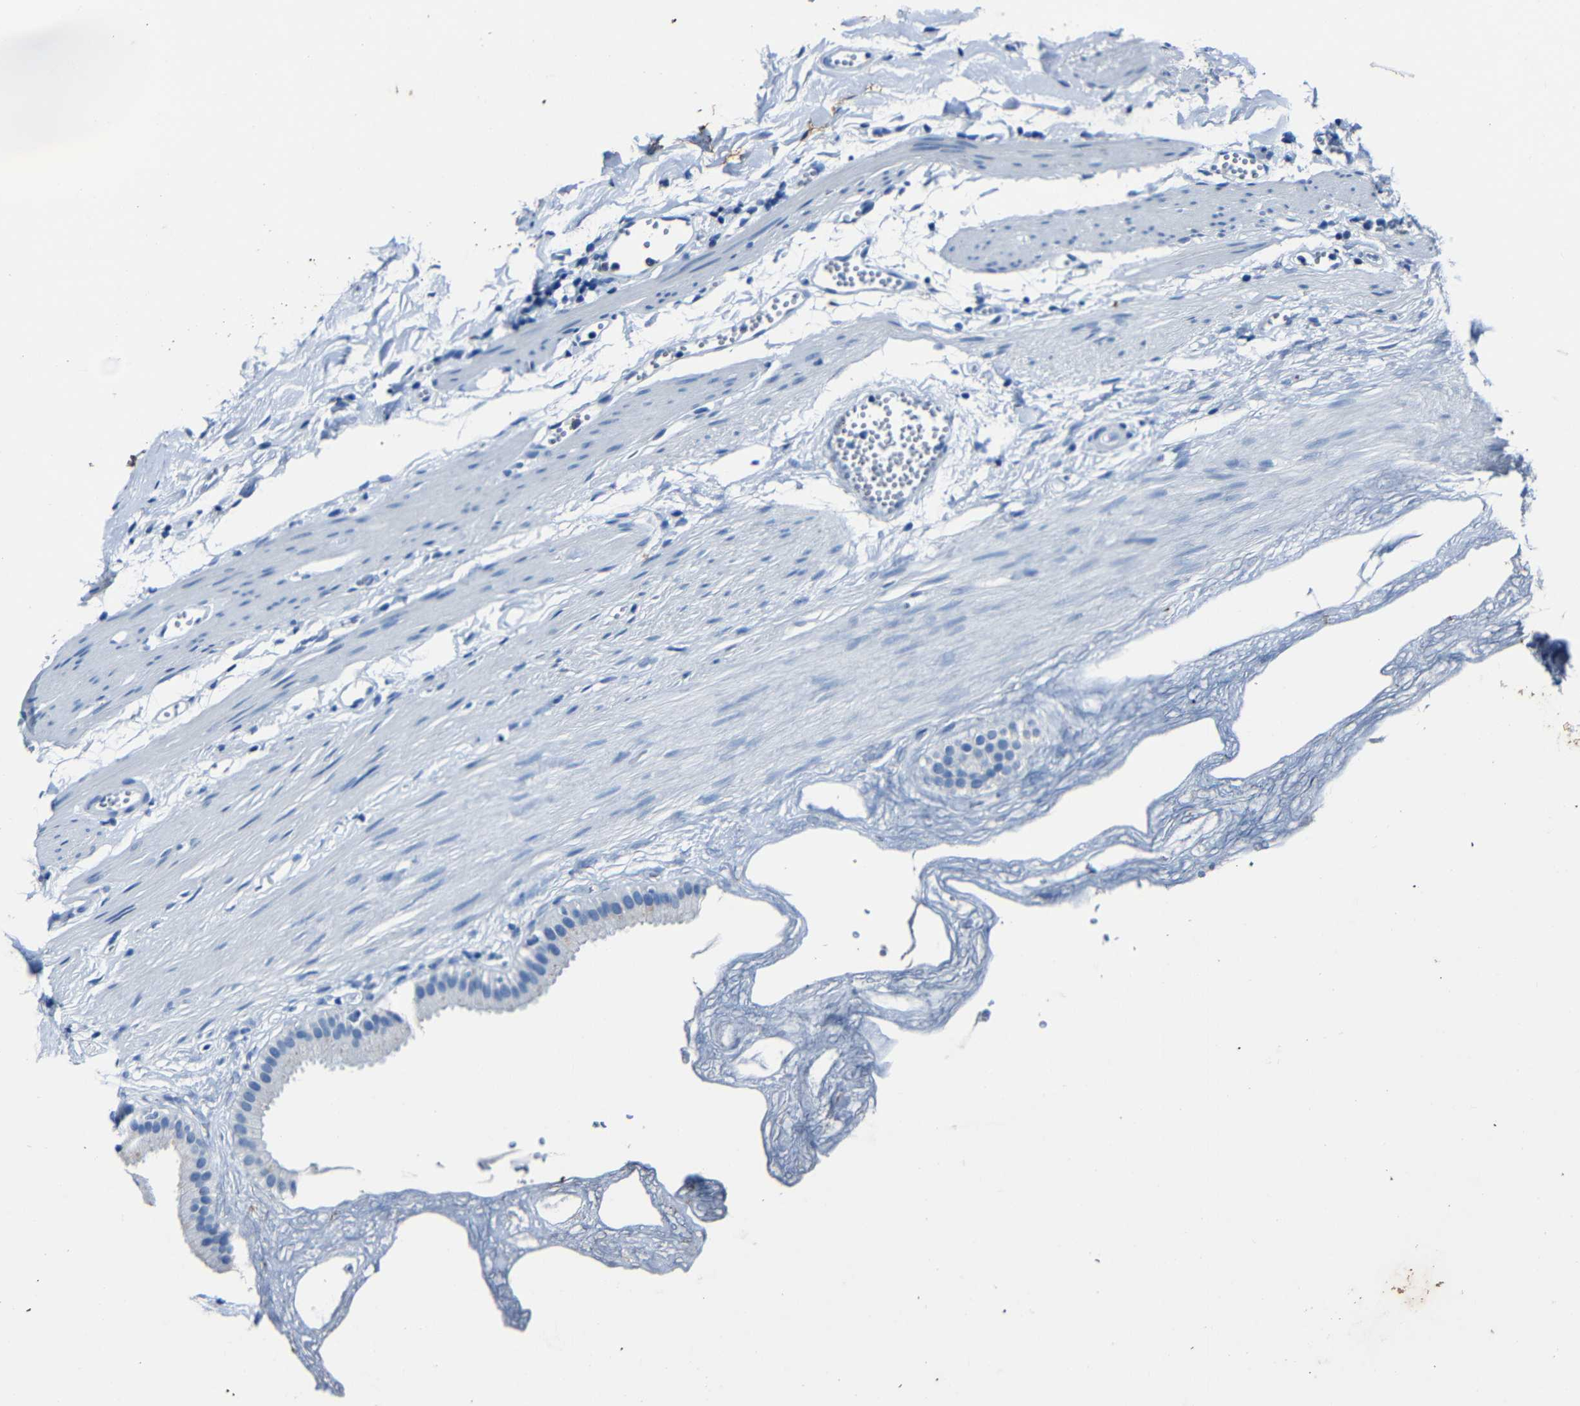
{"staining": {"intensity": "negative", "quantity": "none", "location": "none"}, "tissue": "gallbladder", "cell_type": "Glandular cells", "image_type": "normal", "snomed": [{"axis": "morphology", "description": "Normal tissue, NOS"}, {"axis": "topography", "description": "Gallbladder"}], "caption": "Glandular cells are negative for brown protein staining in unremarkable gallbladder. The staining is performed using DAB brown chromogen with nuclei counter-stained in using hematoxylin.", "gene": "CLDN11", "patient": {"sex": "female", "age": 64}}